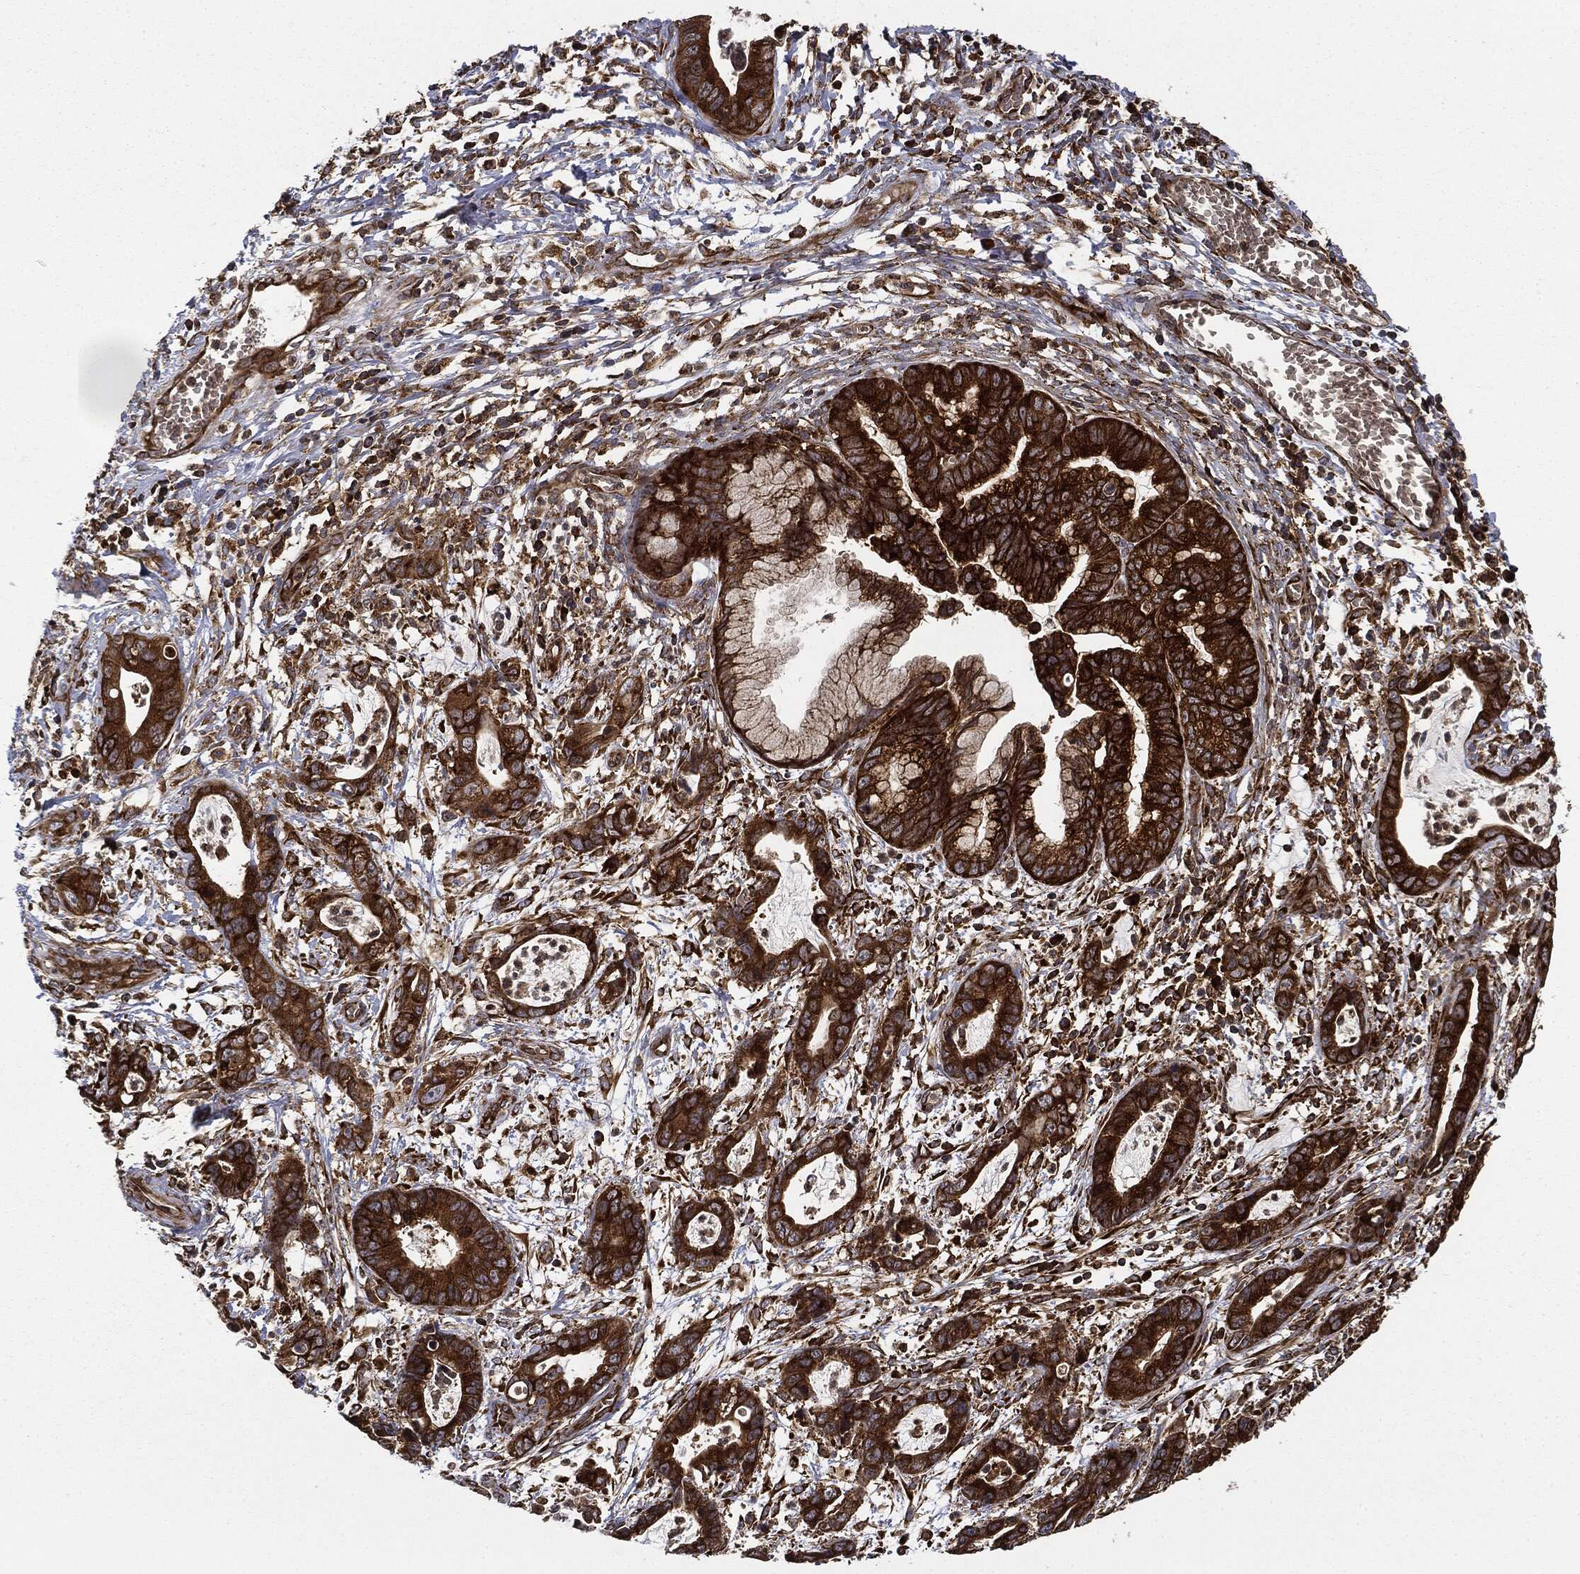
{"staining": {"intensity": "strong", "quantity": ">75%", "location": "cytoplasmic/membranous"}, "tissue": "cervical cancer", "cell_type": "Tumor cells", "image_type": "cancer", "snomed": [{"axis": "morphology", "description": "Adenocarcinoma, NOS"}, {"axis": "topography", "description": "Cervix"}], "caption": "Immunohistochemical staining of human cervical cancer reveals high levels of strong cytoplasmic/membranous protein positivity in about >75% of tumor cells.", "gene": "EIF2AK2", "patient": {"sex": "female", "age": 44}}